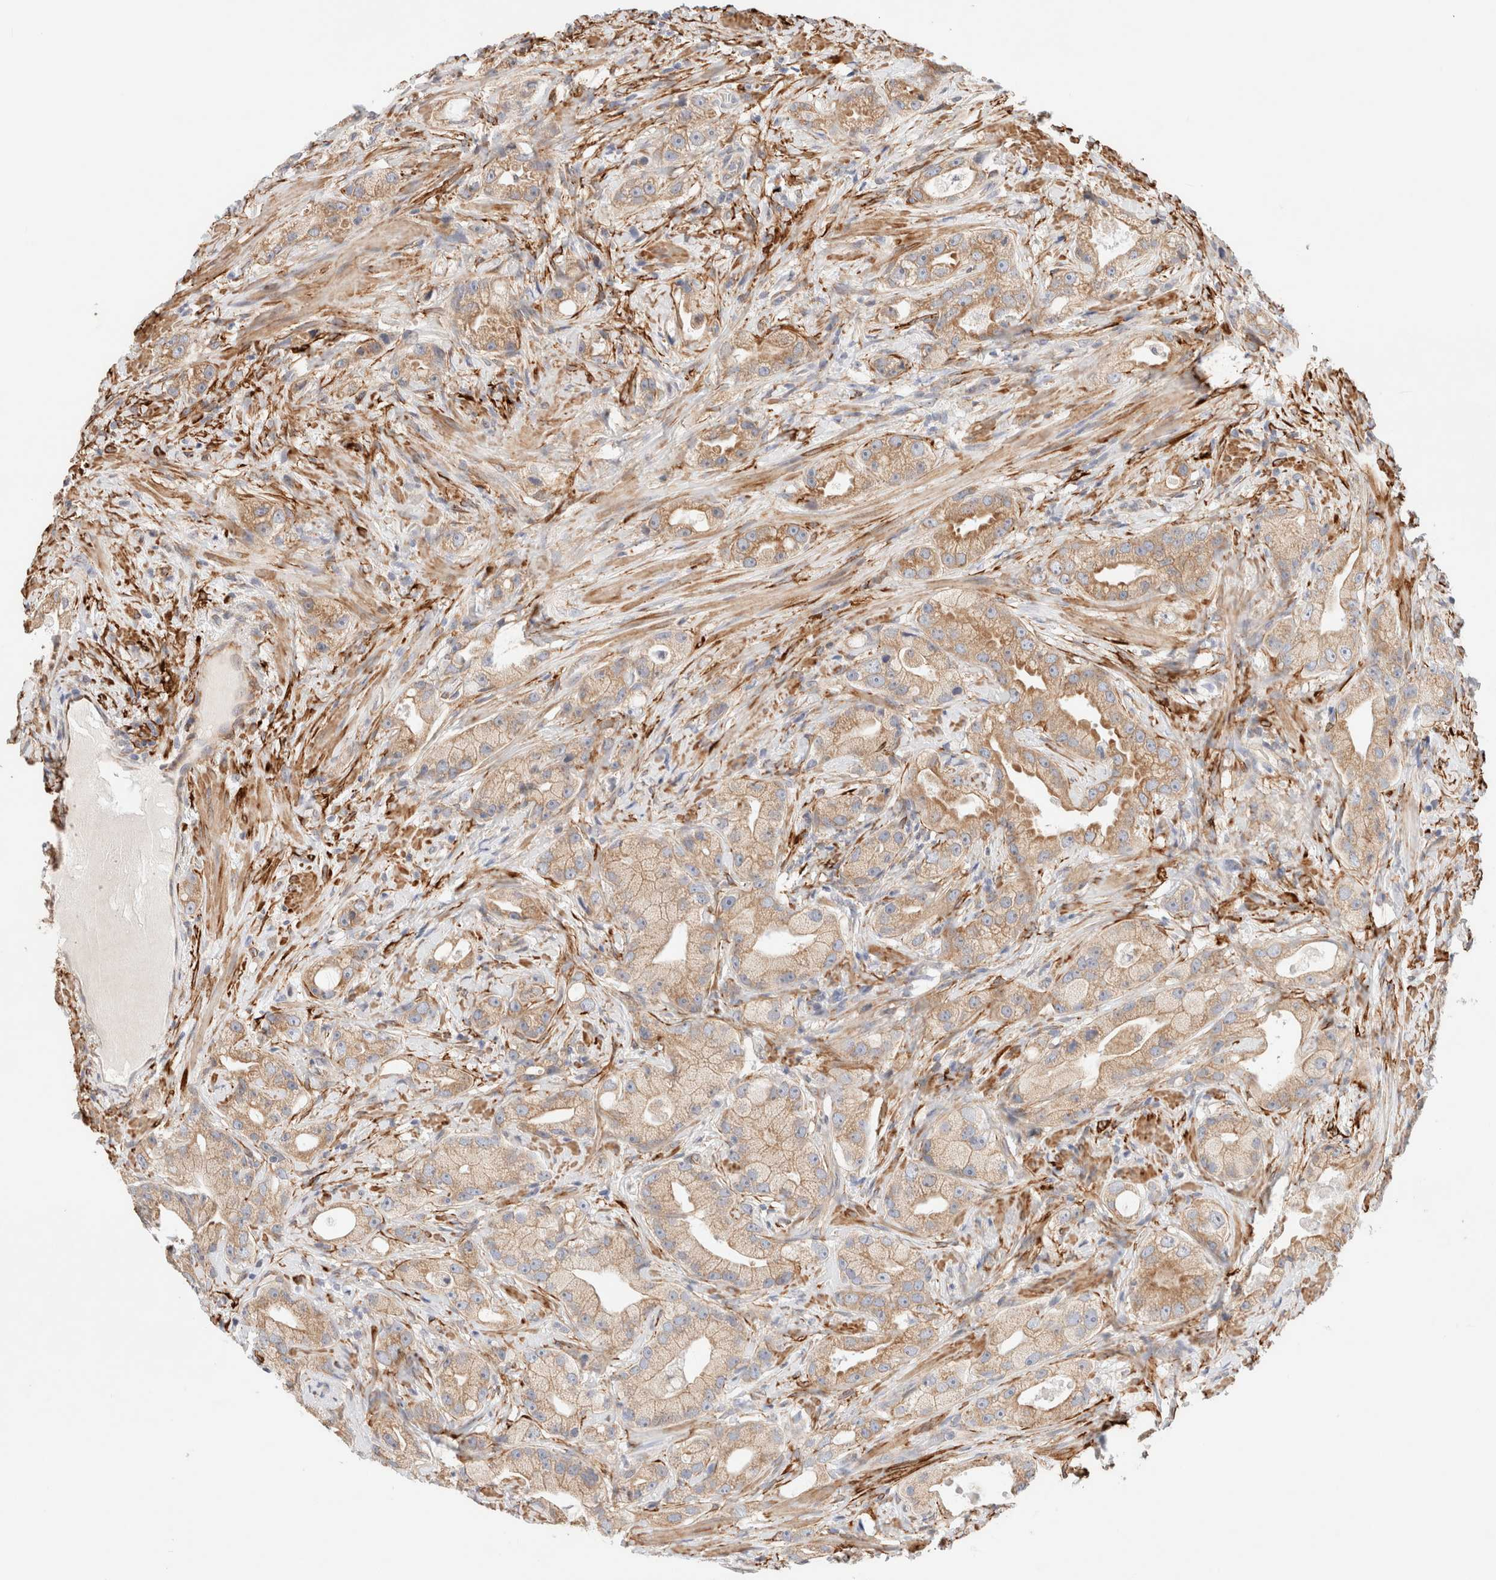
{"staining": {"intensity": "moderate", "quantity": ">75%", "location": "cytoplasmic/membranous"}, "tissue": "prostate cancer", "cell_type": "Tumor cells", "image_type": "cancer", "snomed": [{"axis": "morphology", "description": "Adenocarcinoma, High grade"}, {"axis": "topography", "description": "Prostate"}], "caption": "Tumor cells show medium levels of moderate cytoplasmic/membranous positivity in about >75% of cells in human prostate high-grade adenocarcinoma. The staining was performed using DAB to visualize the protein expression in brown, while the nuclei were stained in blue with hematoxylin (Magnification: 20x).", "gene": "RRP15", "patient": {"sex": "male", "age": 63}}